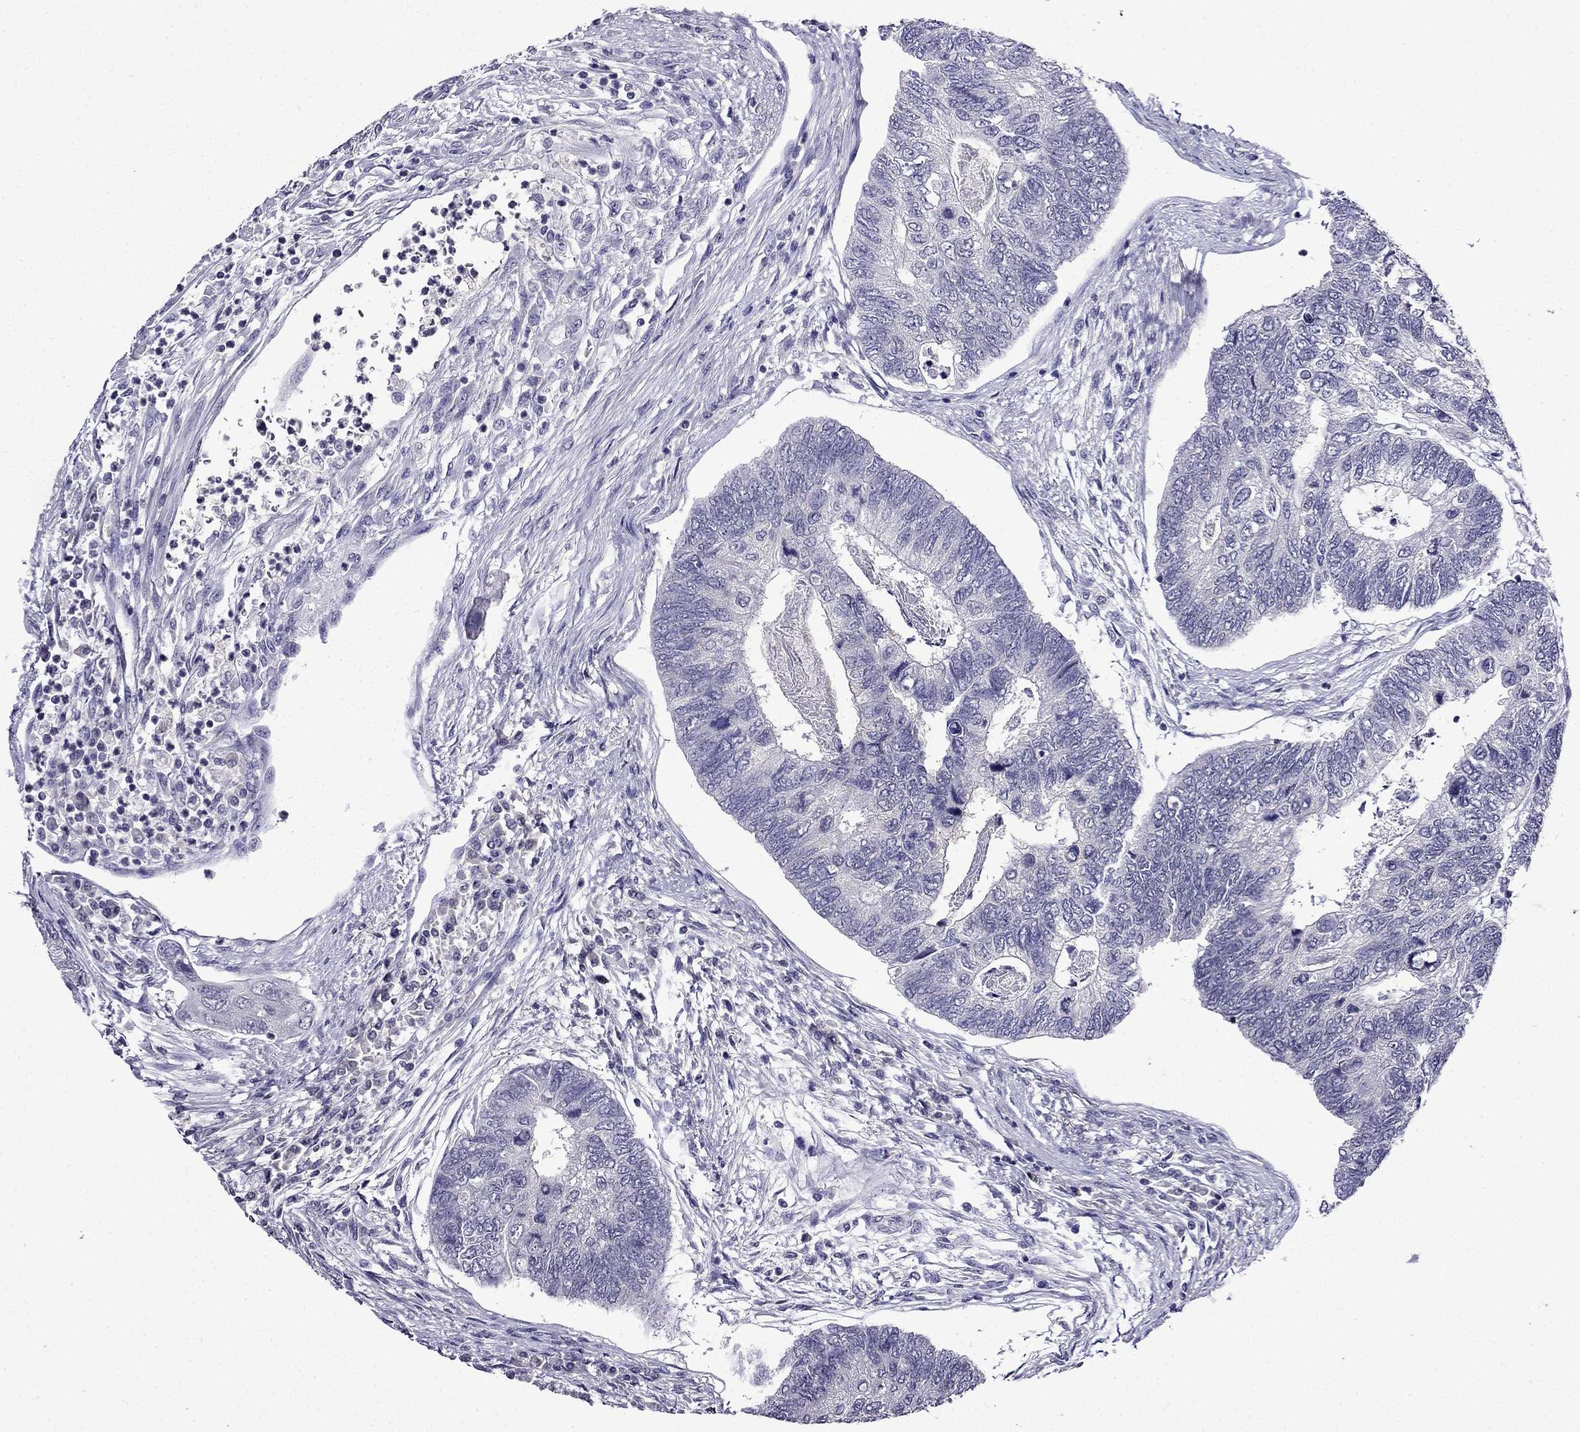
{"staining": {"intensity": "negative", "quantity": "none", "location": "none"}, "tissue": "colorectal cancer", "cell_type": "Tumor cells", "image_type": "cancer", "snomed": [{"axis": "morphology", "description": "Adenocarcinoma, NOS"}, {"axis": "topography", "description": "Colon"}], "caption": "Colorectal adenocarcinoma was stained to show a protein in brown. There is no significant positivity in tumor cells.", "gene": "DNAH17", "patient": {"sex": "female", "age": 67}}